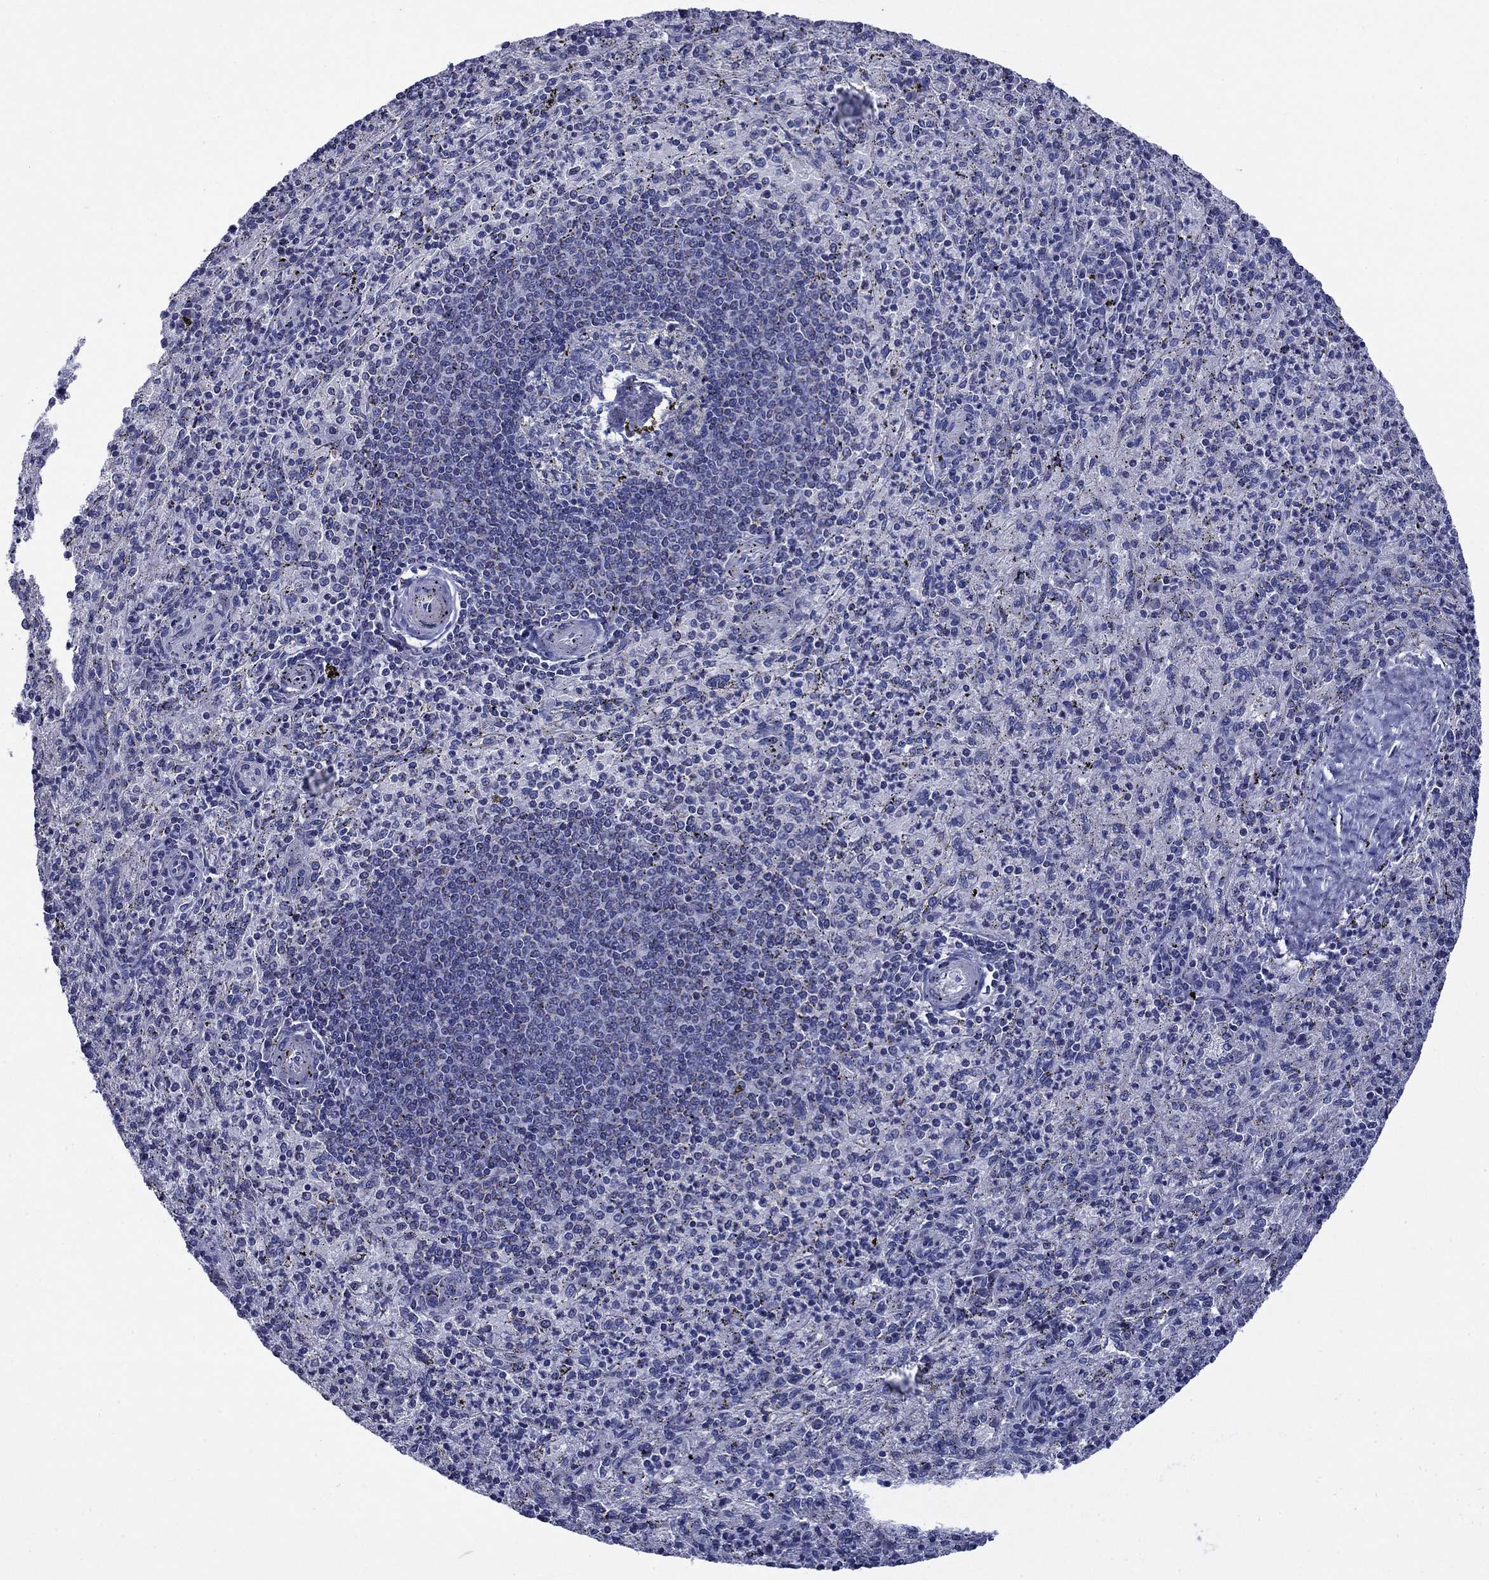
{"staining": {"intensity": "negative", "quantity": "none", "location": "none"}, "tissue": "spleen", "cell_type": "Cells in red pulp", "image_type": "normal", "snomed": [{"axis": "morphology", "description": "Normal tissue, NOS"}, {"axis": "topography", "description": "Spleen"}], "caption": "Immunohistochemistry image of unremarkable spleen: spleen stained with DAB (3,3'-diaminobenzidine) reveals no significant protein positivity in cells in red pulp. The staining is performed using DAB brown chromogen with nuclei counter-stained in using hematoxylin.", "gene": "ACADSB", "patient": {"sex": "male", "age": 60}}